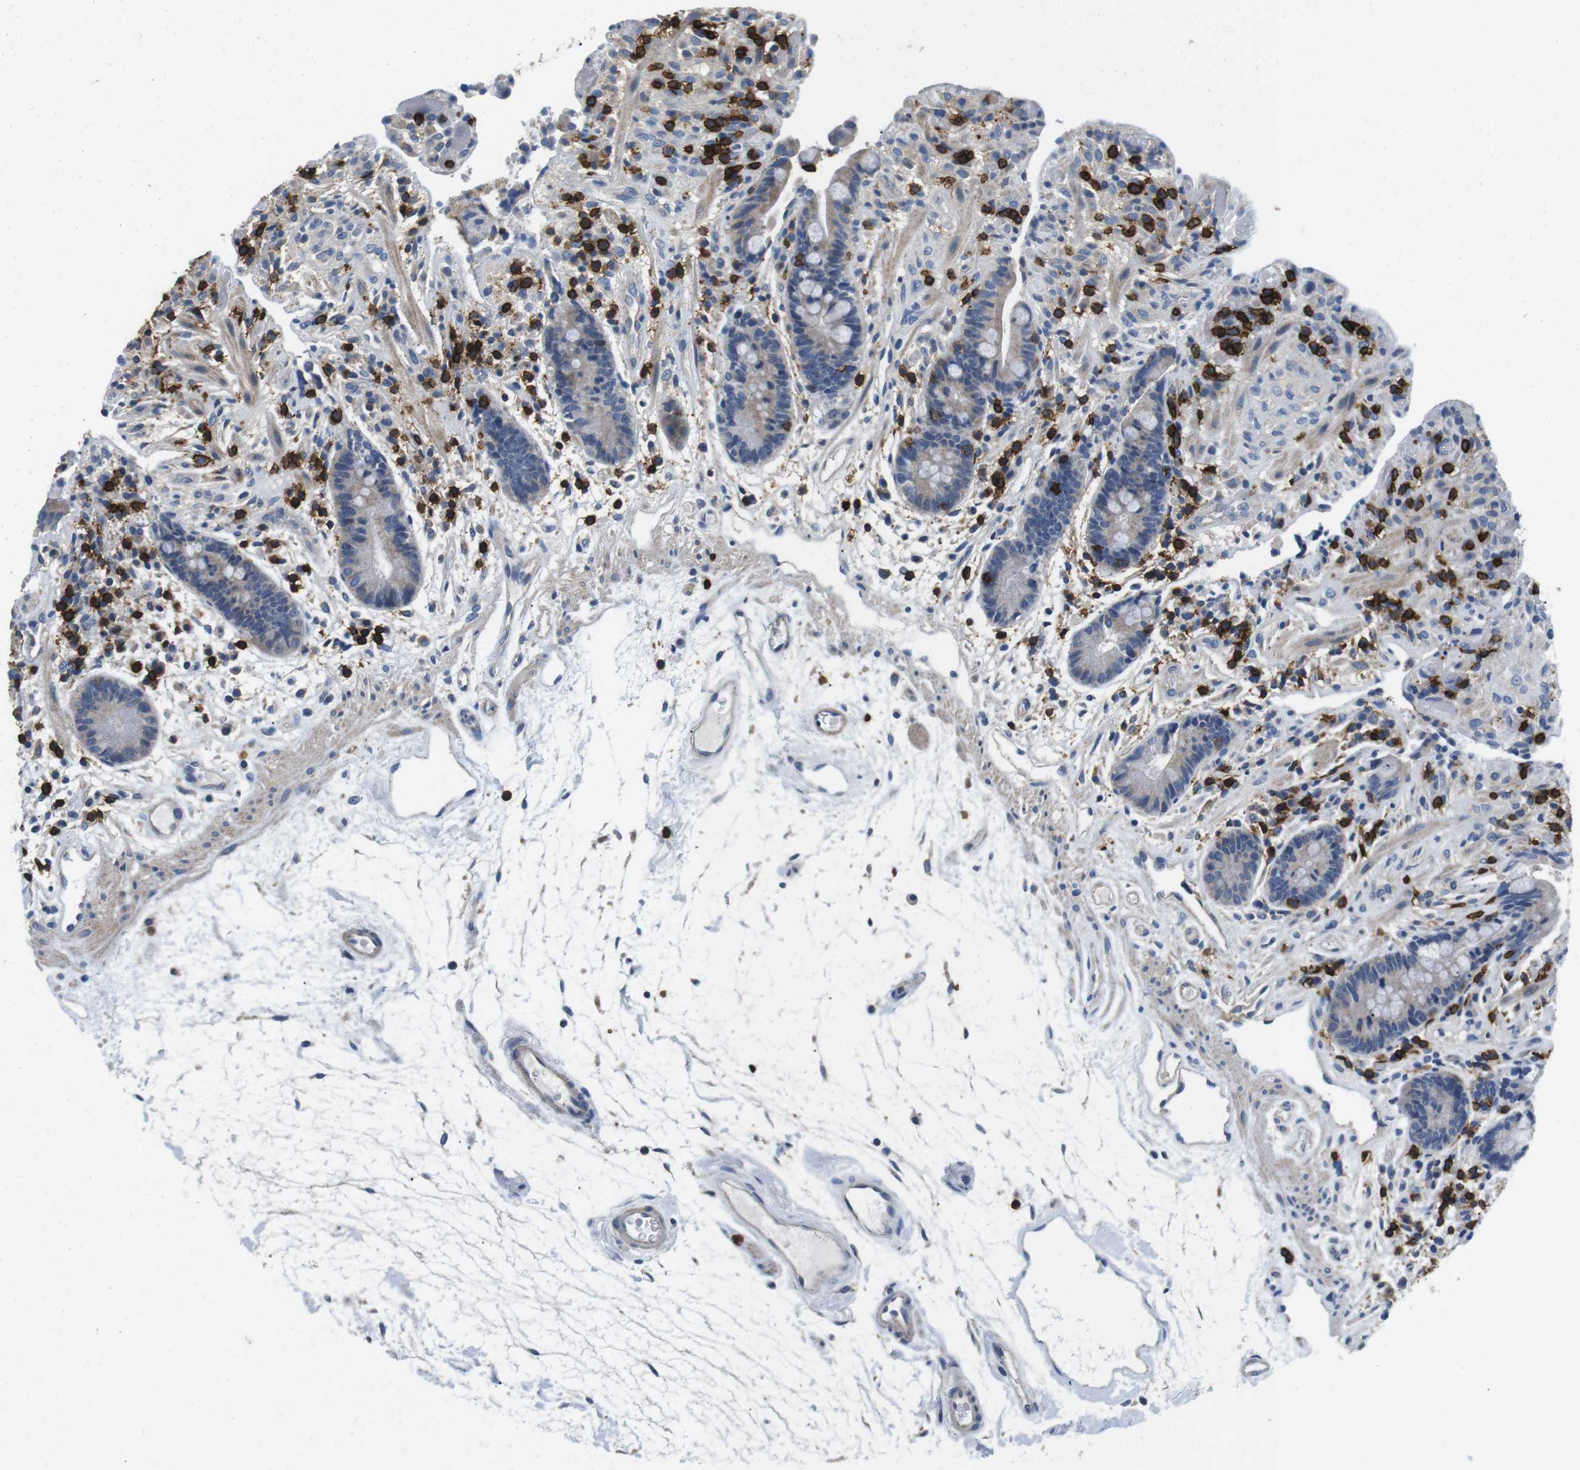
{"staining": {"intensity": "weak", "quantity": ">75%", "location": "cytoplasmic/membranous"}, "tissue": "colon", "cell_type": "Endothelial cells", "image_type": "normal", "snomed": [{"axis": "morphology", "description": "Normal tissue, NOS"}, {"axis": "topography", "description": "Colon"}], "caption": "Unremarkable colon displays weak cytoplasmic/membranous expression in about >75% of endothelial cells.", "gene": "CD6", "patient": {"sex": "male", "age": 73}}